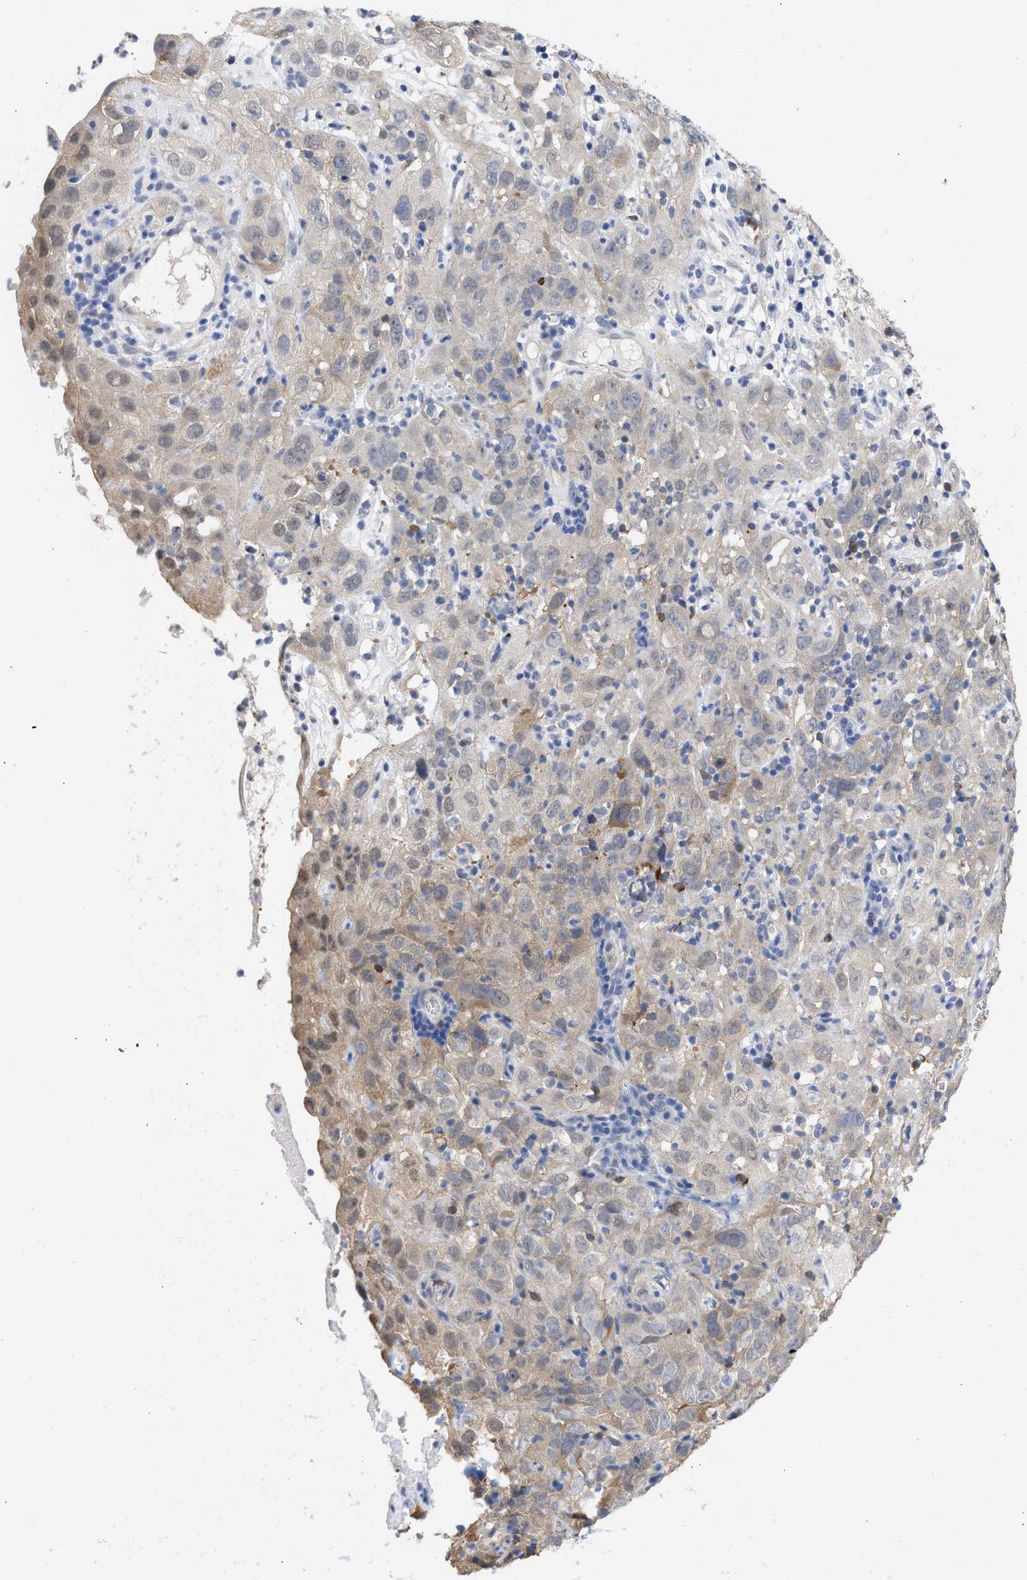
{"staining": {"intensity": "weak", "quantity": "25%-75%", "location": "cytoplasmic/membranous,nuclear"}, "tissue": "cervical cancer", "cell_type": "Tumor cells", "image_type": "cancer", "snomed": [{"axis": "morphology", "description": "Squamous cell carcinoma, NOS"}, {"axis": "topography", "description": "Cervix"}], "caption": "Cervical cancer (squamous cell carcinoma) stained for a protein displays weak cytoplasmic/membranous and nuclear positivity in tumor cells. The staining was performed using DAB (3,3'-diaminobenzidine) to visualize the protein expression in brown, while the nuclei were stained in blue with hematoxylin (Magnification: 20x).", "gene": "THRA", "patient": {"sex": "female", "age": 32}}